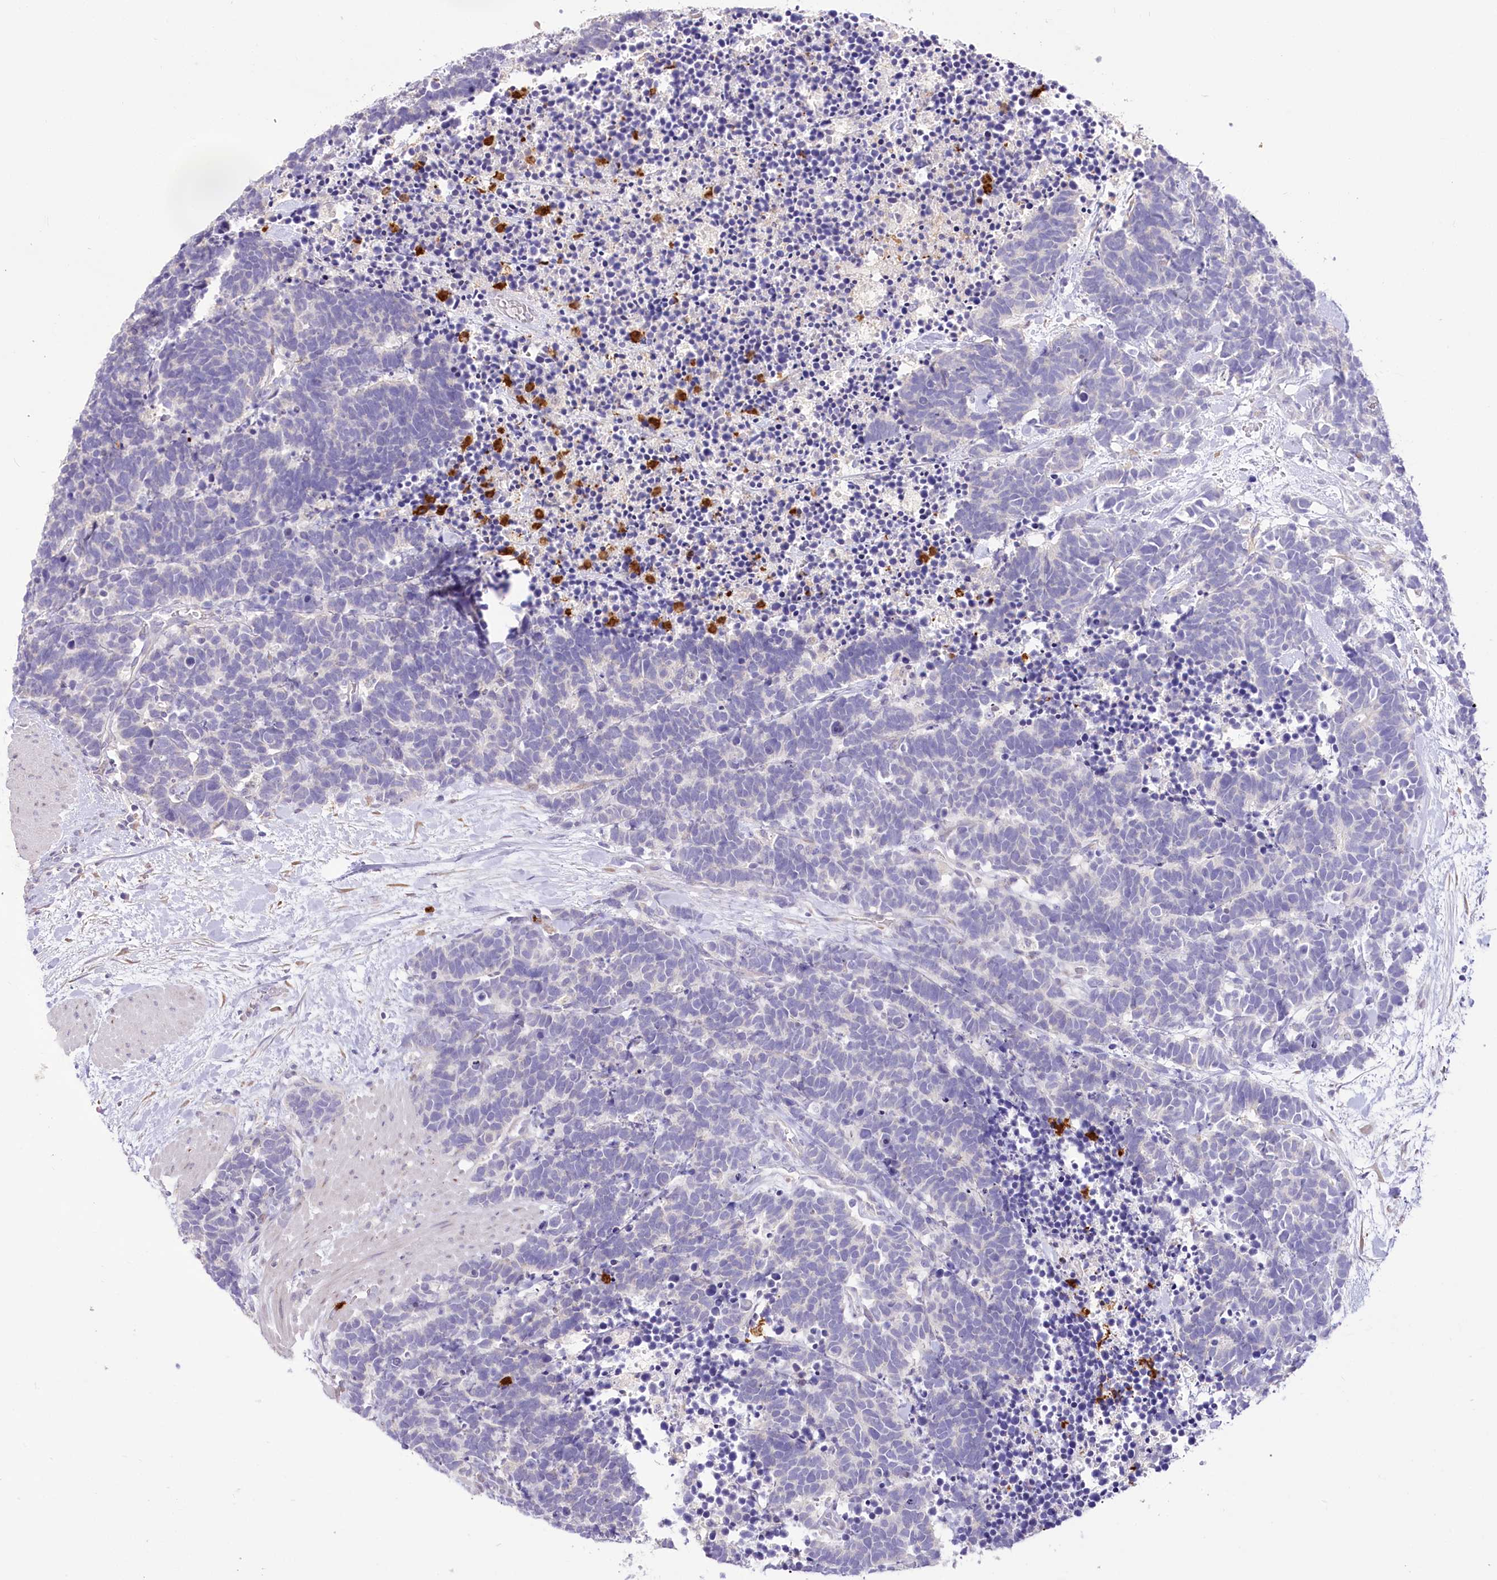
{"staining": {"intensity": "negative", "quantity": "none", "location": "none"}, "tissue": "carcinoid", "cell_type": "Tumor cells", "image_type": "cancer", "snomed": [{"axis": "morphology", "description": "Carcinoma, NOS"}, {"axis": "morphology", "description": "Carcinoid, malignant, NOS"}, {"axis": "topography", "description": "Urinary bladder"}], "caption": "Immunohistochemical staining of malignant carcinoid reveals no significant expression in tumor cells.", "gene": "DPYD", "patient": {"sex": "male", "age": 57}}